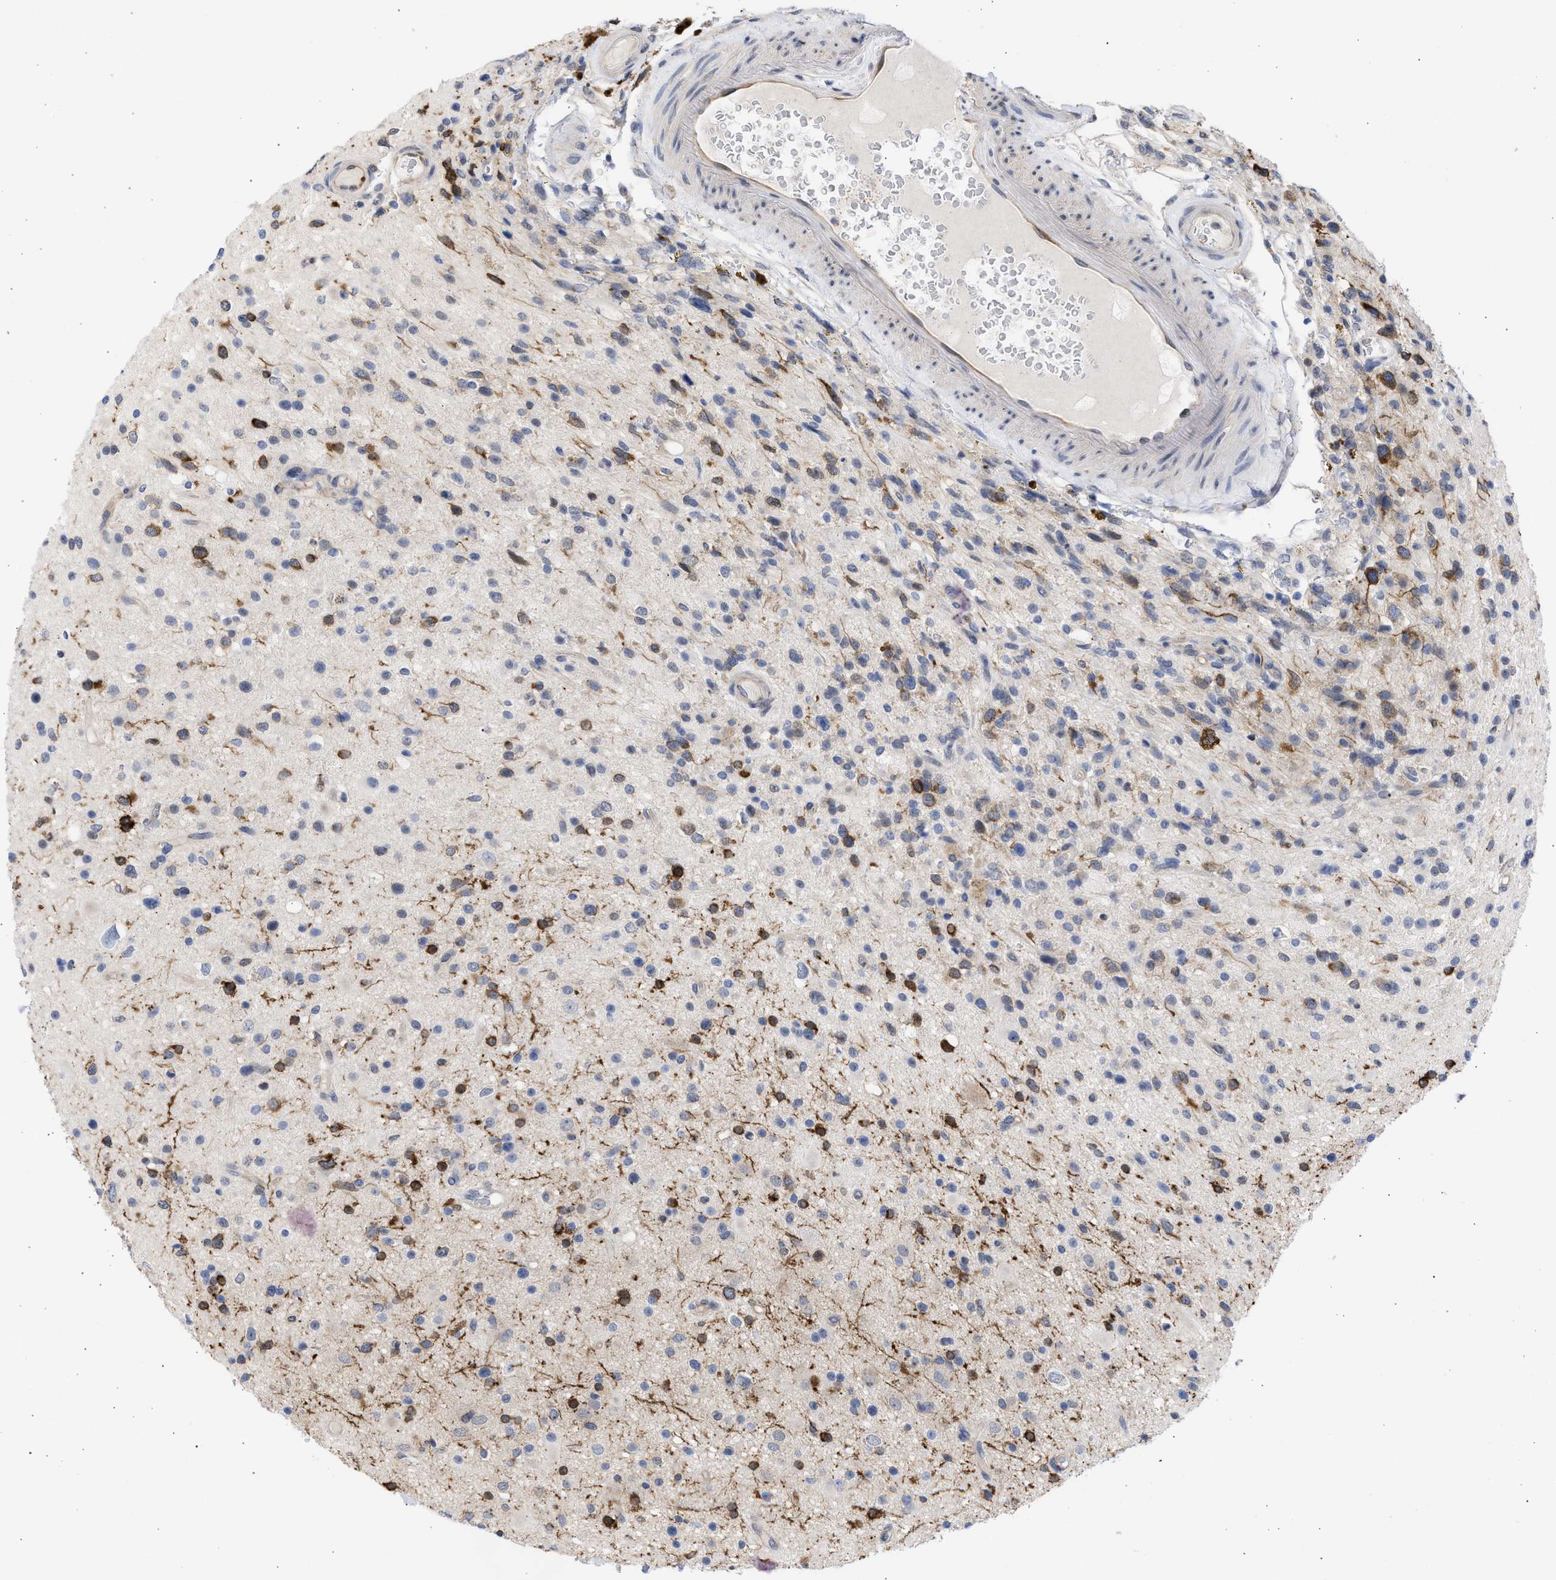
{"staining": {"intensity": "moderate", "quantity": "<25%", "location": "cytoplasmic/membranous,nuclear"}, "tissue": "glioma", "cell_type": "Tumor cells", "image_type": "cancer", "snomed": [{"axis": "morphology", "description": "Glioma, malignant, High grade"}, {"axis": "topography", "description": "Brain"}], "caption": "A photomicrograph of malignant high-grade glioma stained for a protein reveals moderate cytoplasmic/membranous and nuclear brown staining in tumor cells.", "gene": "THRA", "patient": {"sex": "male", "age": 33}}